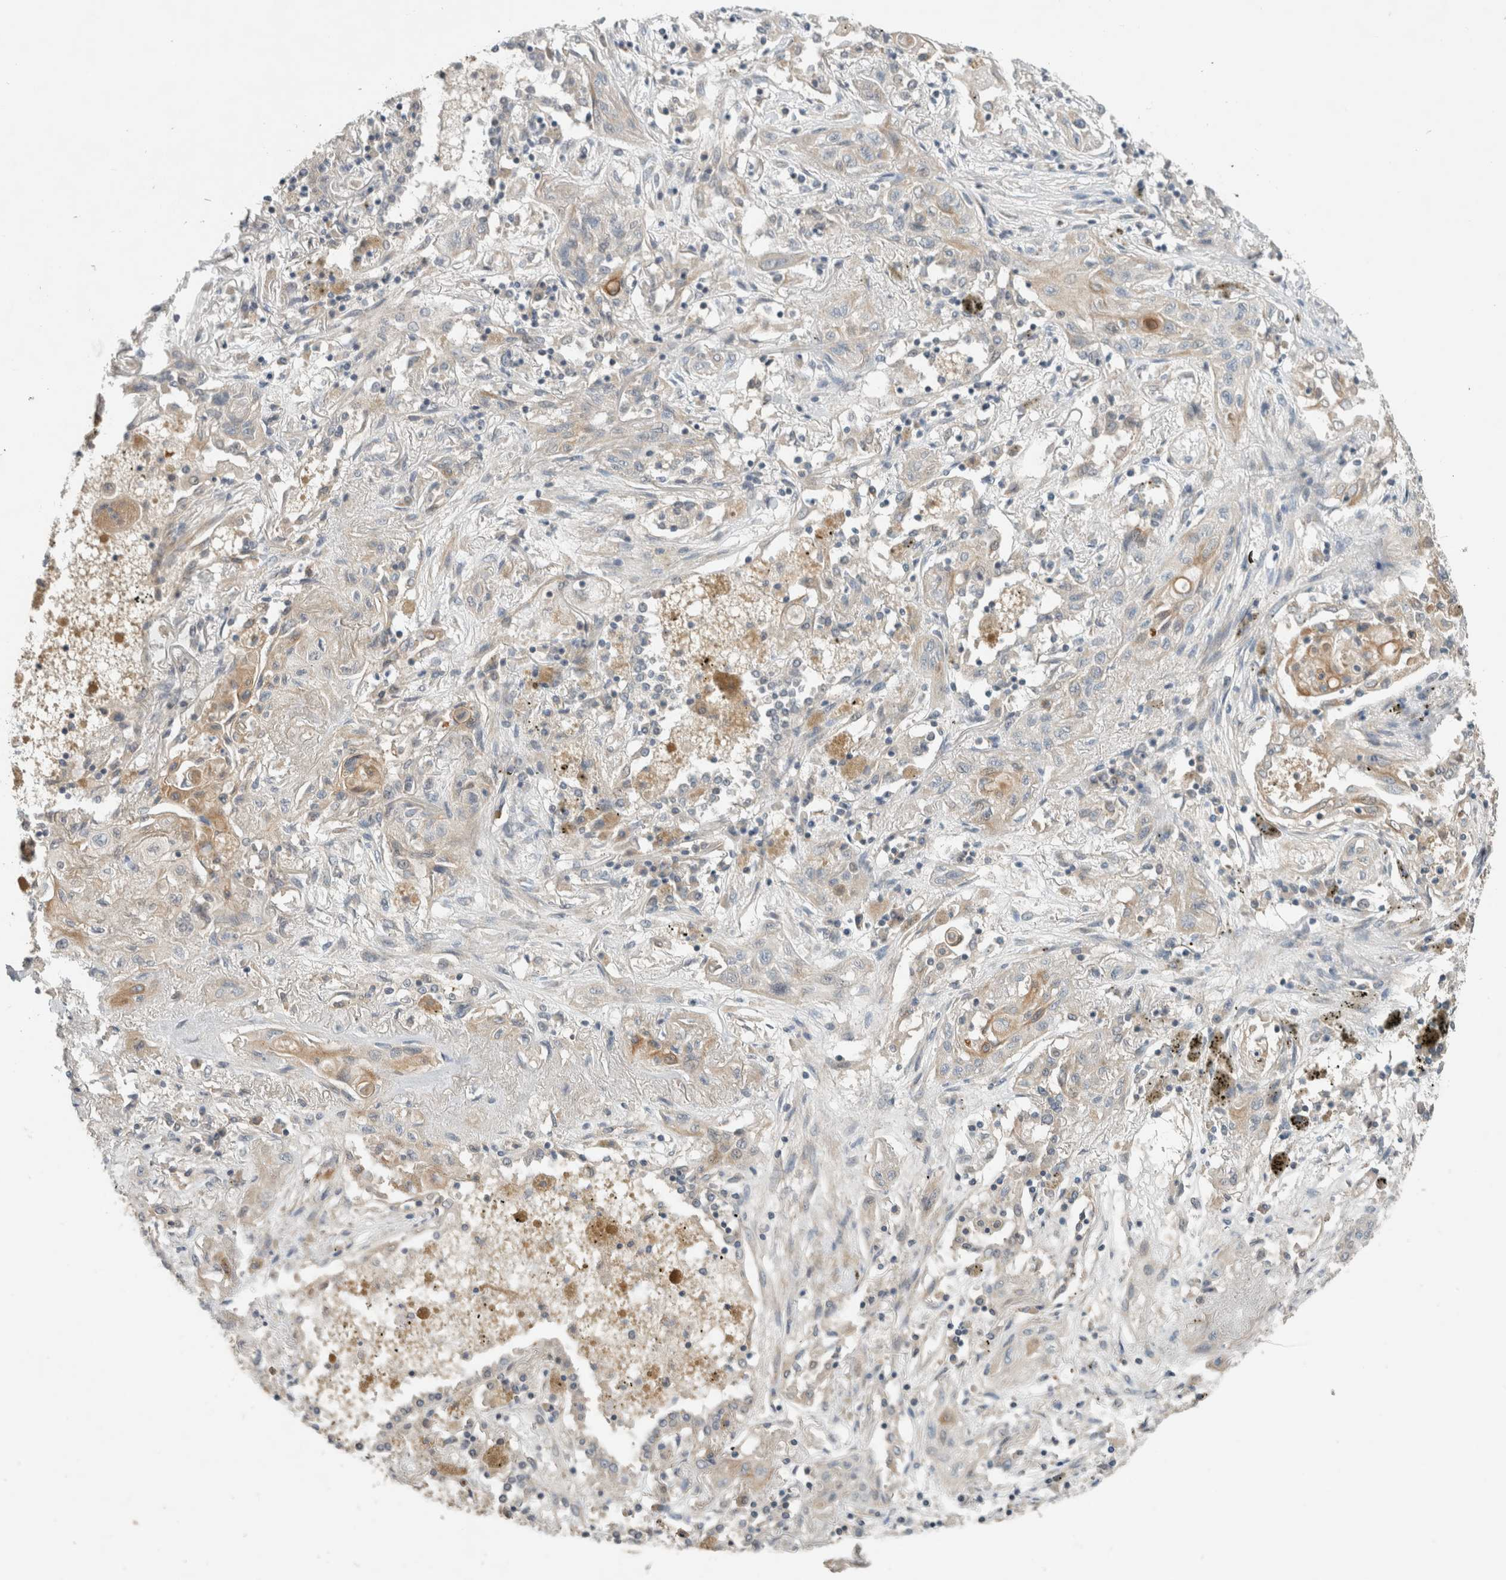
{"staining": {"intensity": "weak", "quantity": "<25%", "location": "cytoplasmic/membranous"}, "tissue": "lung cancer", "cell_type": "Tumor cells", "image_type": "cancer", "snomed": [{"axis": "morphology", "description": "Squamous cell carcinoma, NOS"}, {"axis": "topography", "description": "Lung"}], "caption": "Tumor cells show no significant protein expression in squamous cell carcinoma (lung).", "gene": "ERCC6L2", "patient": {"sex": "female", "age": 47}}